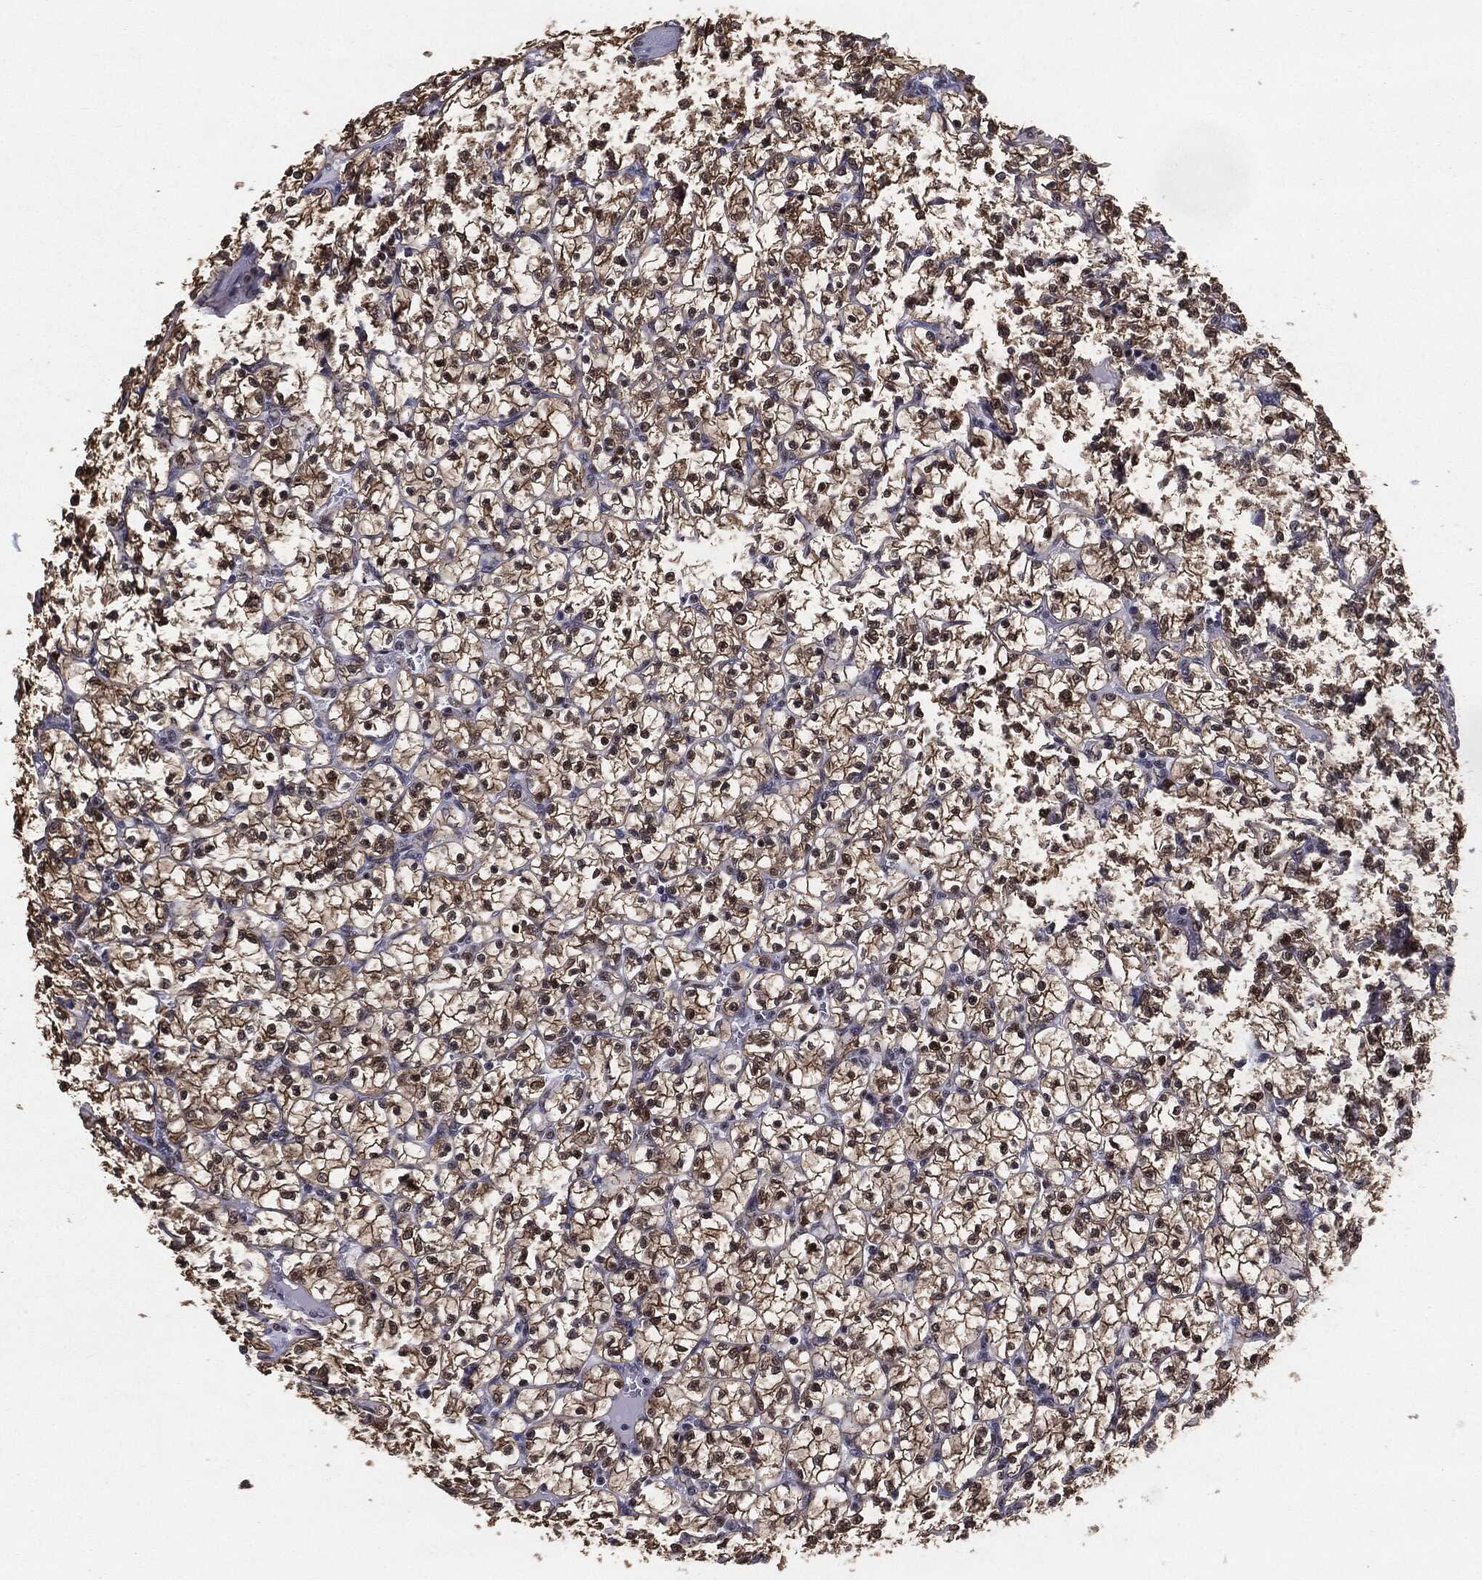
{"staining": {"intensity": "strong", "quantity": "25%-75%", "location": "cytoplasmic/membranous,nuclear"}, "tissue": "renal cancer", "cell_type": "Tumor cells", "image_type": "cancer", "snomed": [{"axis": "morphology", "description": "Adenocarcinoma, NOS"}, {"axis": "topography", "description": "Kidney"}], "caption": "Protein expression analysis of human renal cancer reveals strong cytoplasmic/membranous and nuclear positivity in approximately 25%-75% of tumor cells. The staining was performed using DAB to visualize the protein expression in brown, while the nuclei were stained in blue with hematoxylin (Magnification: 20x).", "gene": "JUN", "patient": {"sex": "female", "age": 89}}